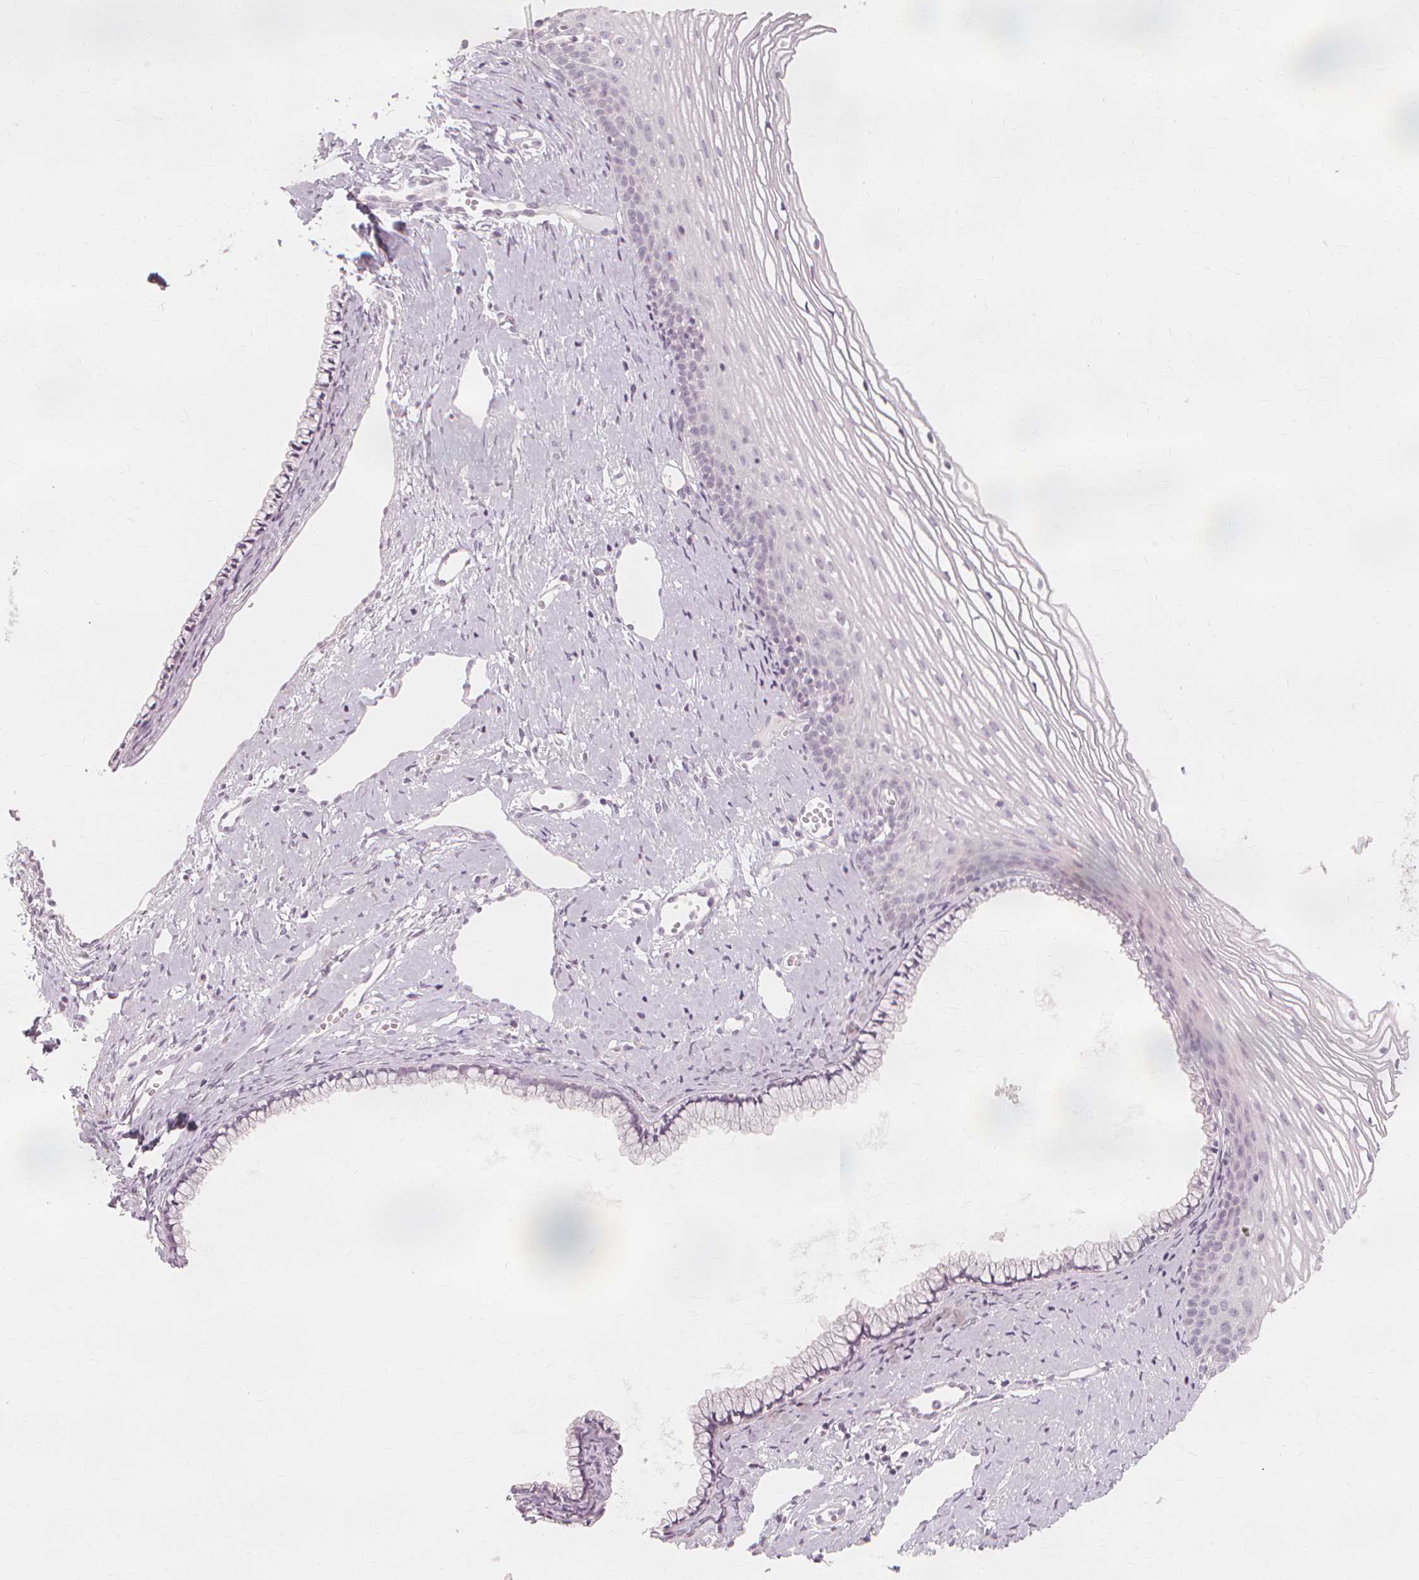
{"staining": {"intensity": "negative", "quantity": "none", "location": "none"}, "tissue": "cervix", "cell_type": "Glandular cells", "image_type": "normal", "snomed": [{"axis": "morphology", "description": "Normal tissue, NOS"}, {"axis": "topography", "description": "Cervix"}], "caption": "Immunohistochemistry image of benign cervix: cervix stained with DAB (3,3'-diaminobenzidine) displays no significant protein expression in glandular cells.", "gene": "NXPE1", "patient": {"sex": "female", "age": 40}}